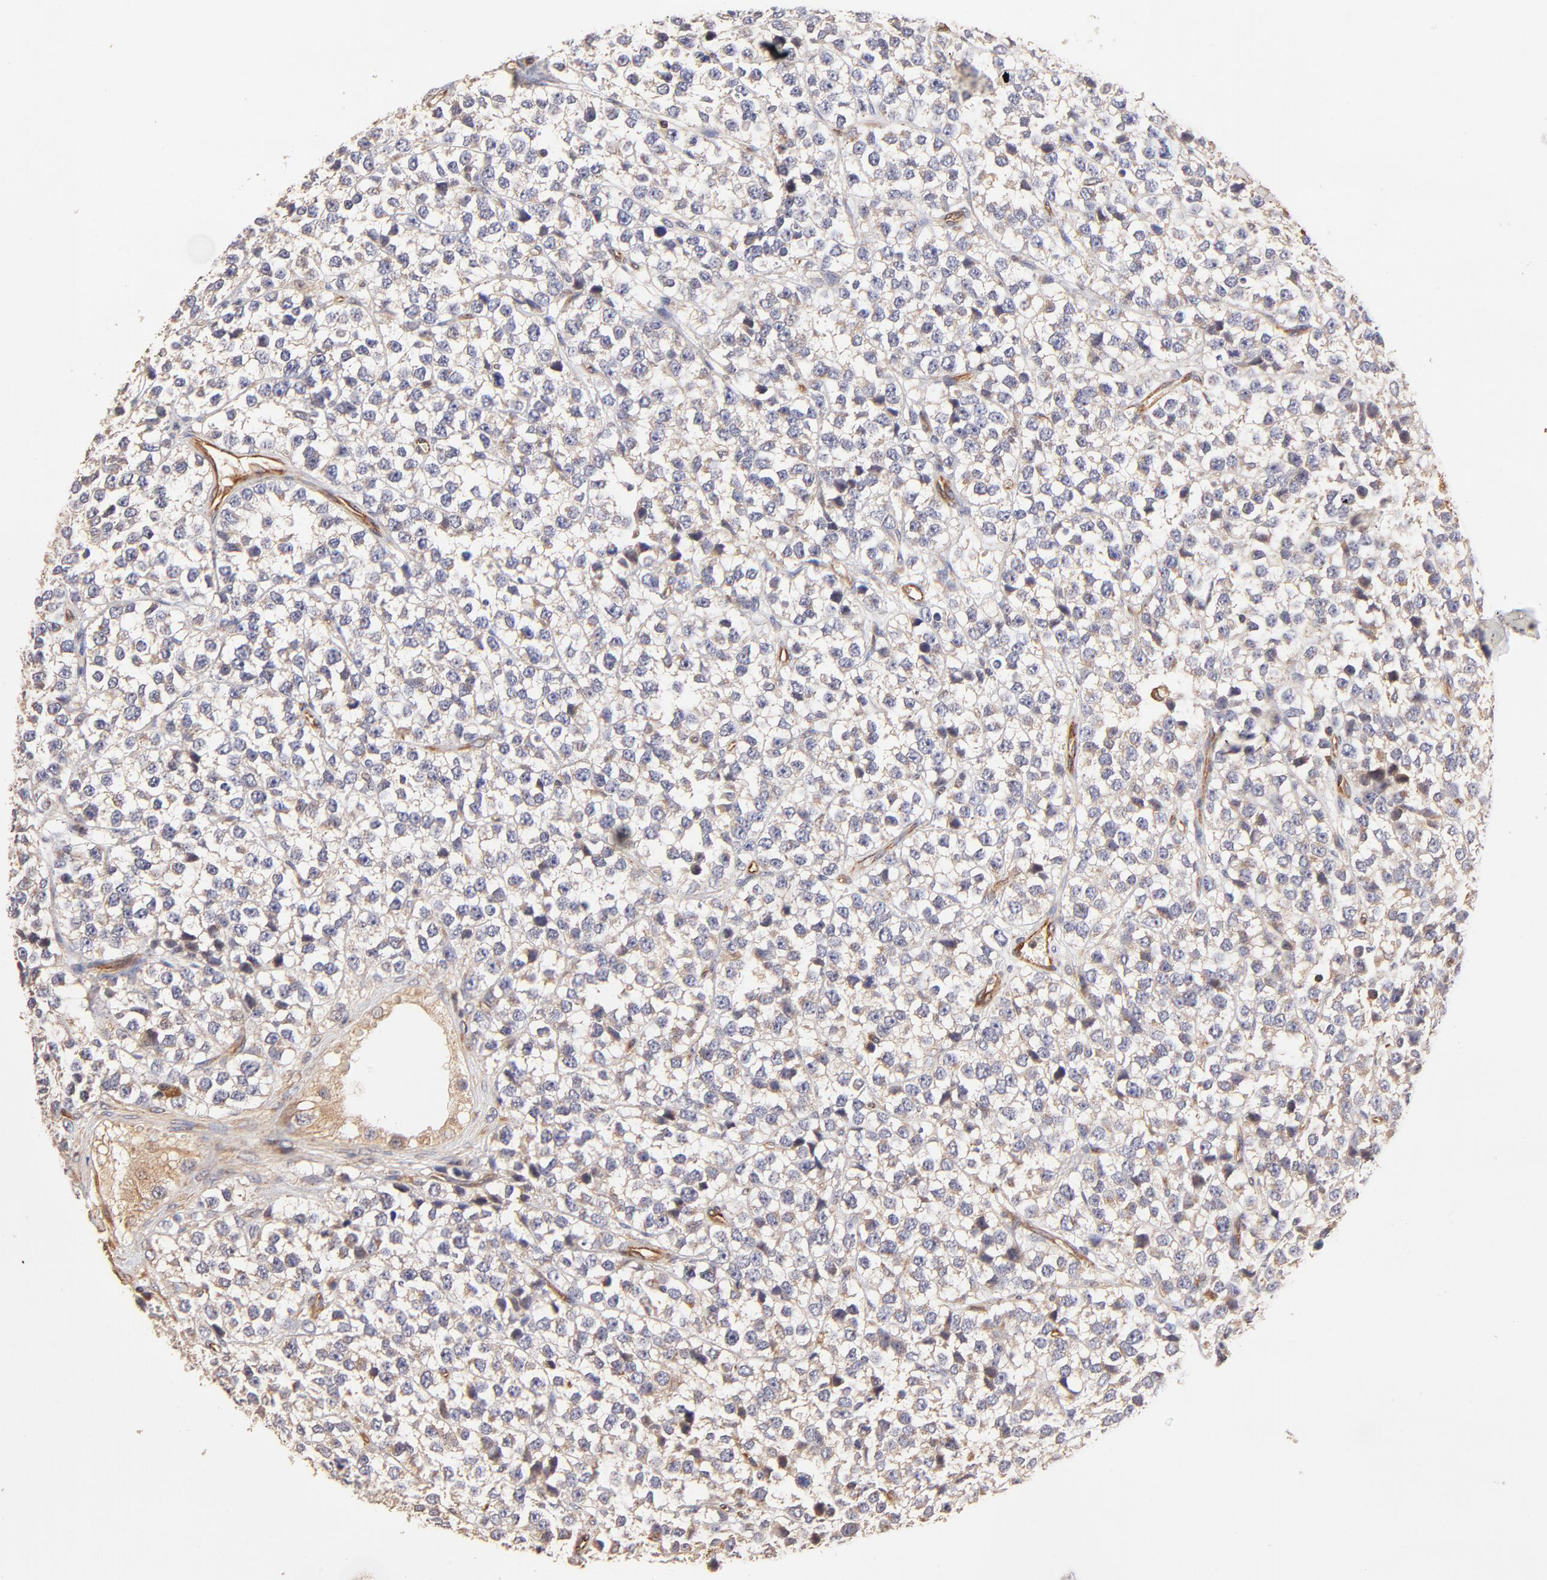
{"staining": {"intensity": "weak", "quantity": "25%-75%", "location": "cytoplasmic/membranous"}, "tissue": "testis cancer", "cell_type": "Tumor cells", "image_type": "cancer", "snomed": [{"axis": "morphology", "description": "Seminoma, NOS"}, {"axis": "topography", "description": "Testis"}], "caption": "Testis cancer stained with a protein marker exhibits weak staining in tumor cells.", "gene": "TNFAIP3", "patient": {"sex": "male", "age": 25}}